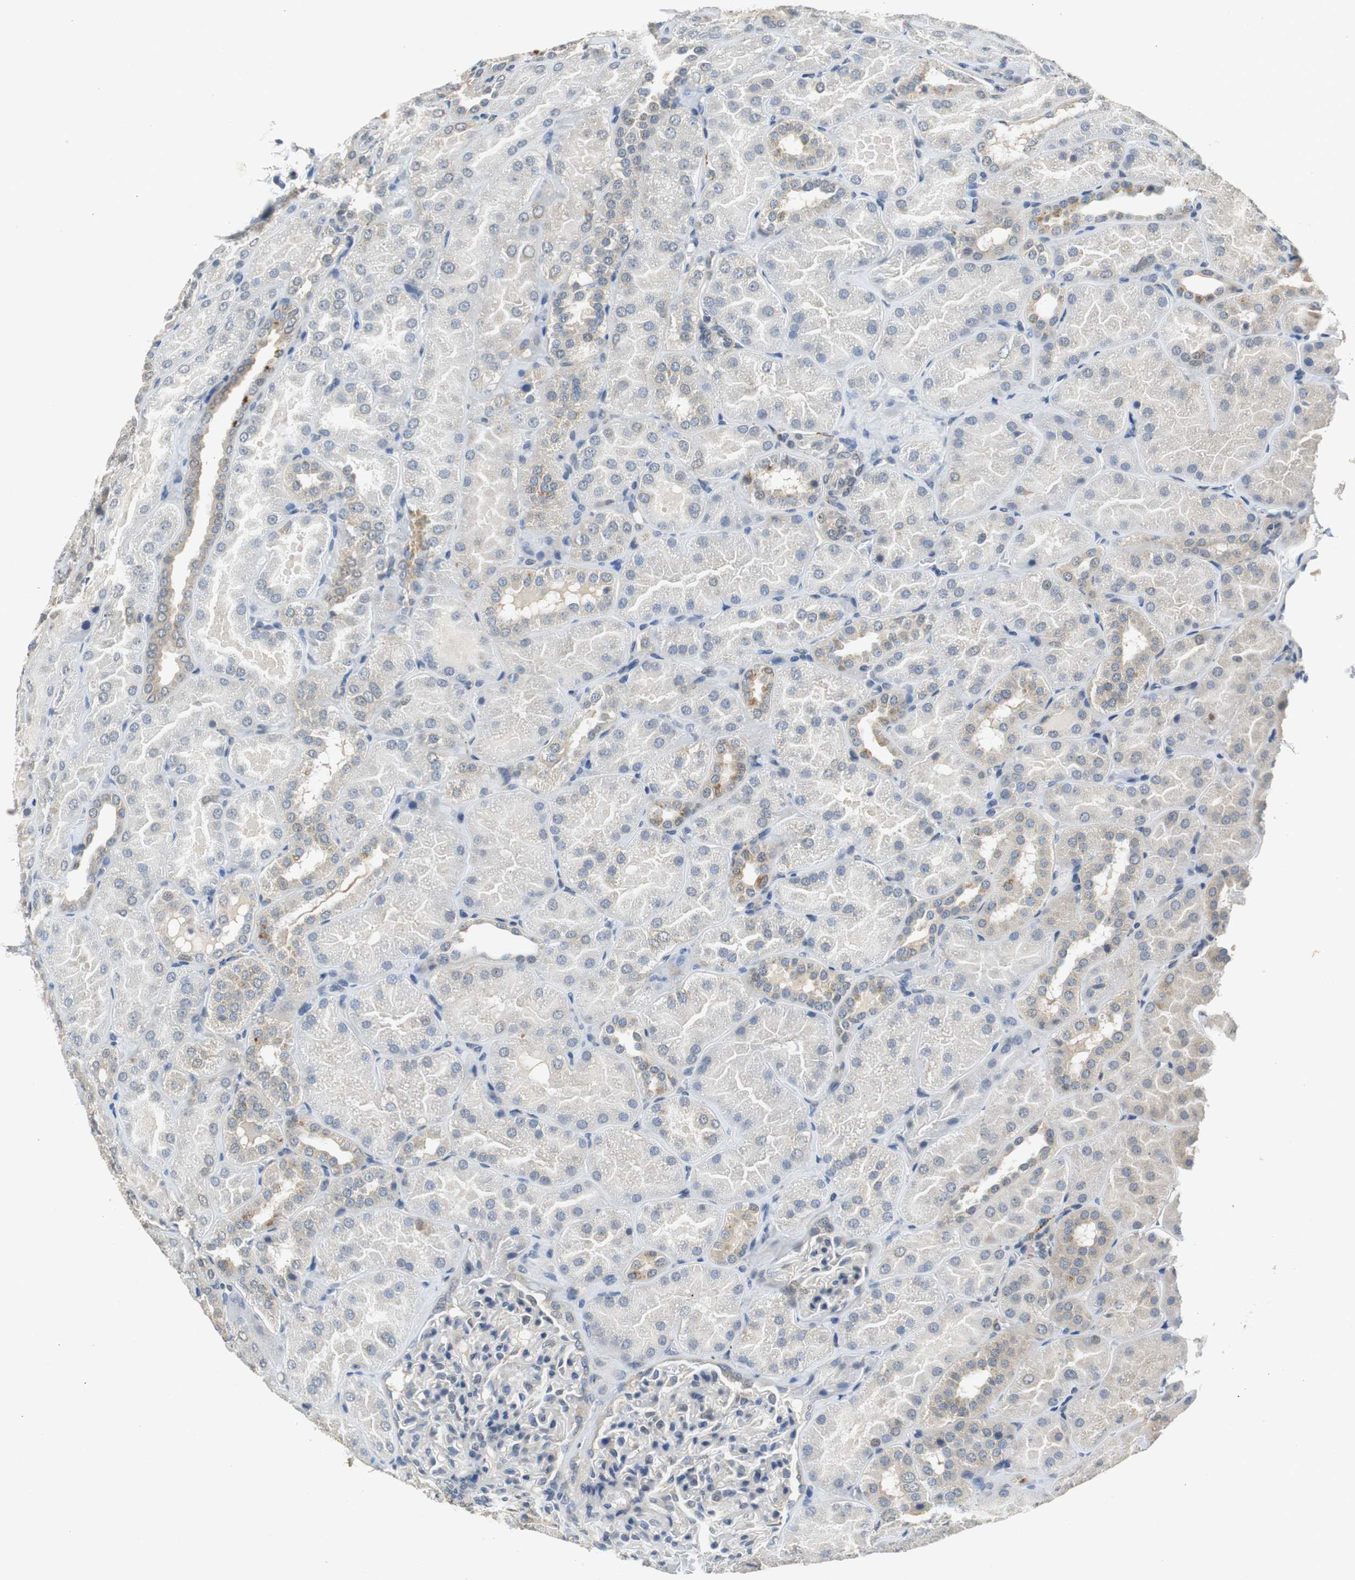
{"staining": {"intensity": "weak", "quantity": "25%-75%", "location": "cytoplasmic/membranous"}, "tissue": "kidney", "cell_type": "Cells in glomeruli", "image_type": "normal", "snomed": [{"axis": "morphology", "description": "Normal tissue, NOS"}, {"axis": "topography", "description": "Kidney"}], "caption": "Benign kidney was stained to show a protein in brown. There is low levels of weak cytoplasmic/membranous staining in about 25%-75% of cells in glomeruli. The staining was performed using DAB (3,3'-diaminobenzidine) to visualize the protein expression in brown, while the nuclei were stained in blue with hematoxylin (Magnification: 20x).", "gene": "GLCCI1", "patient": {"sex": "male", "age": 28}}